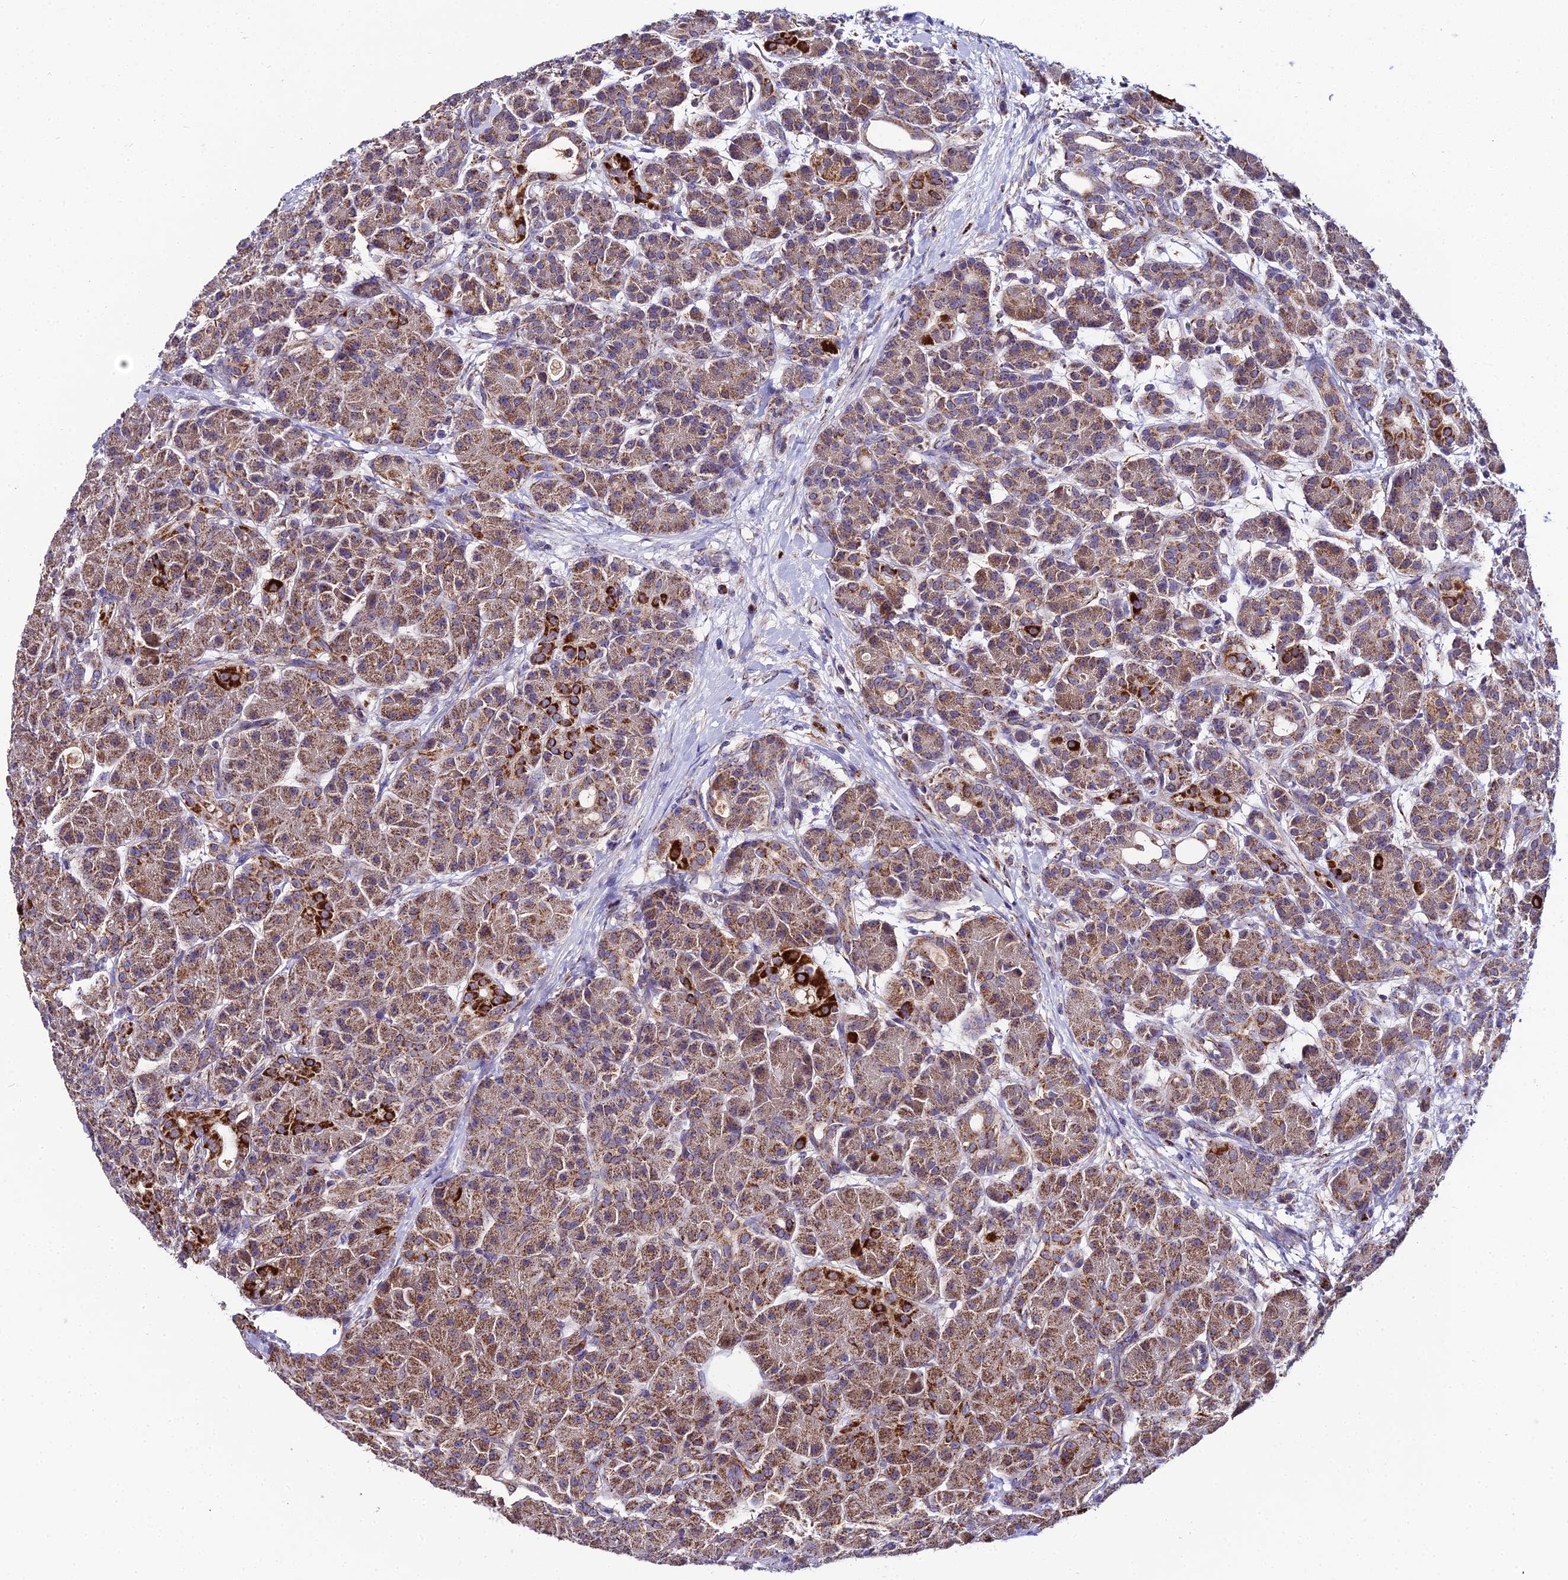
{"staining": {"intensity": "moderate", "quantity": ">75%", "location": "cytoplasmic/membranous"}, "tissue": "pancreas", "cell_type": "Exocrine glandular cells", "image_type": "normal", "snomed": [{"axis": "morphology", "description": "Normal tissue, NOS"}, {"axis": "topography", "description": "Pancreas"}], "caption": "The histopathology image reveals staining of benign pancreas, revealing moderate cytoplasmic/membranous protein expression (brown color) within exocrine glandular cells.", "gene": "PSMD2", "patient": {"sex": "male", "age": 63}}